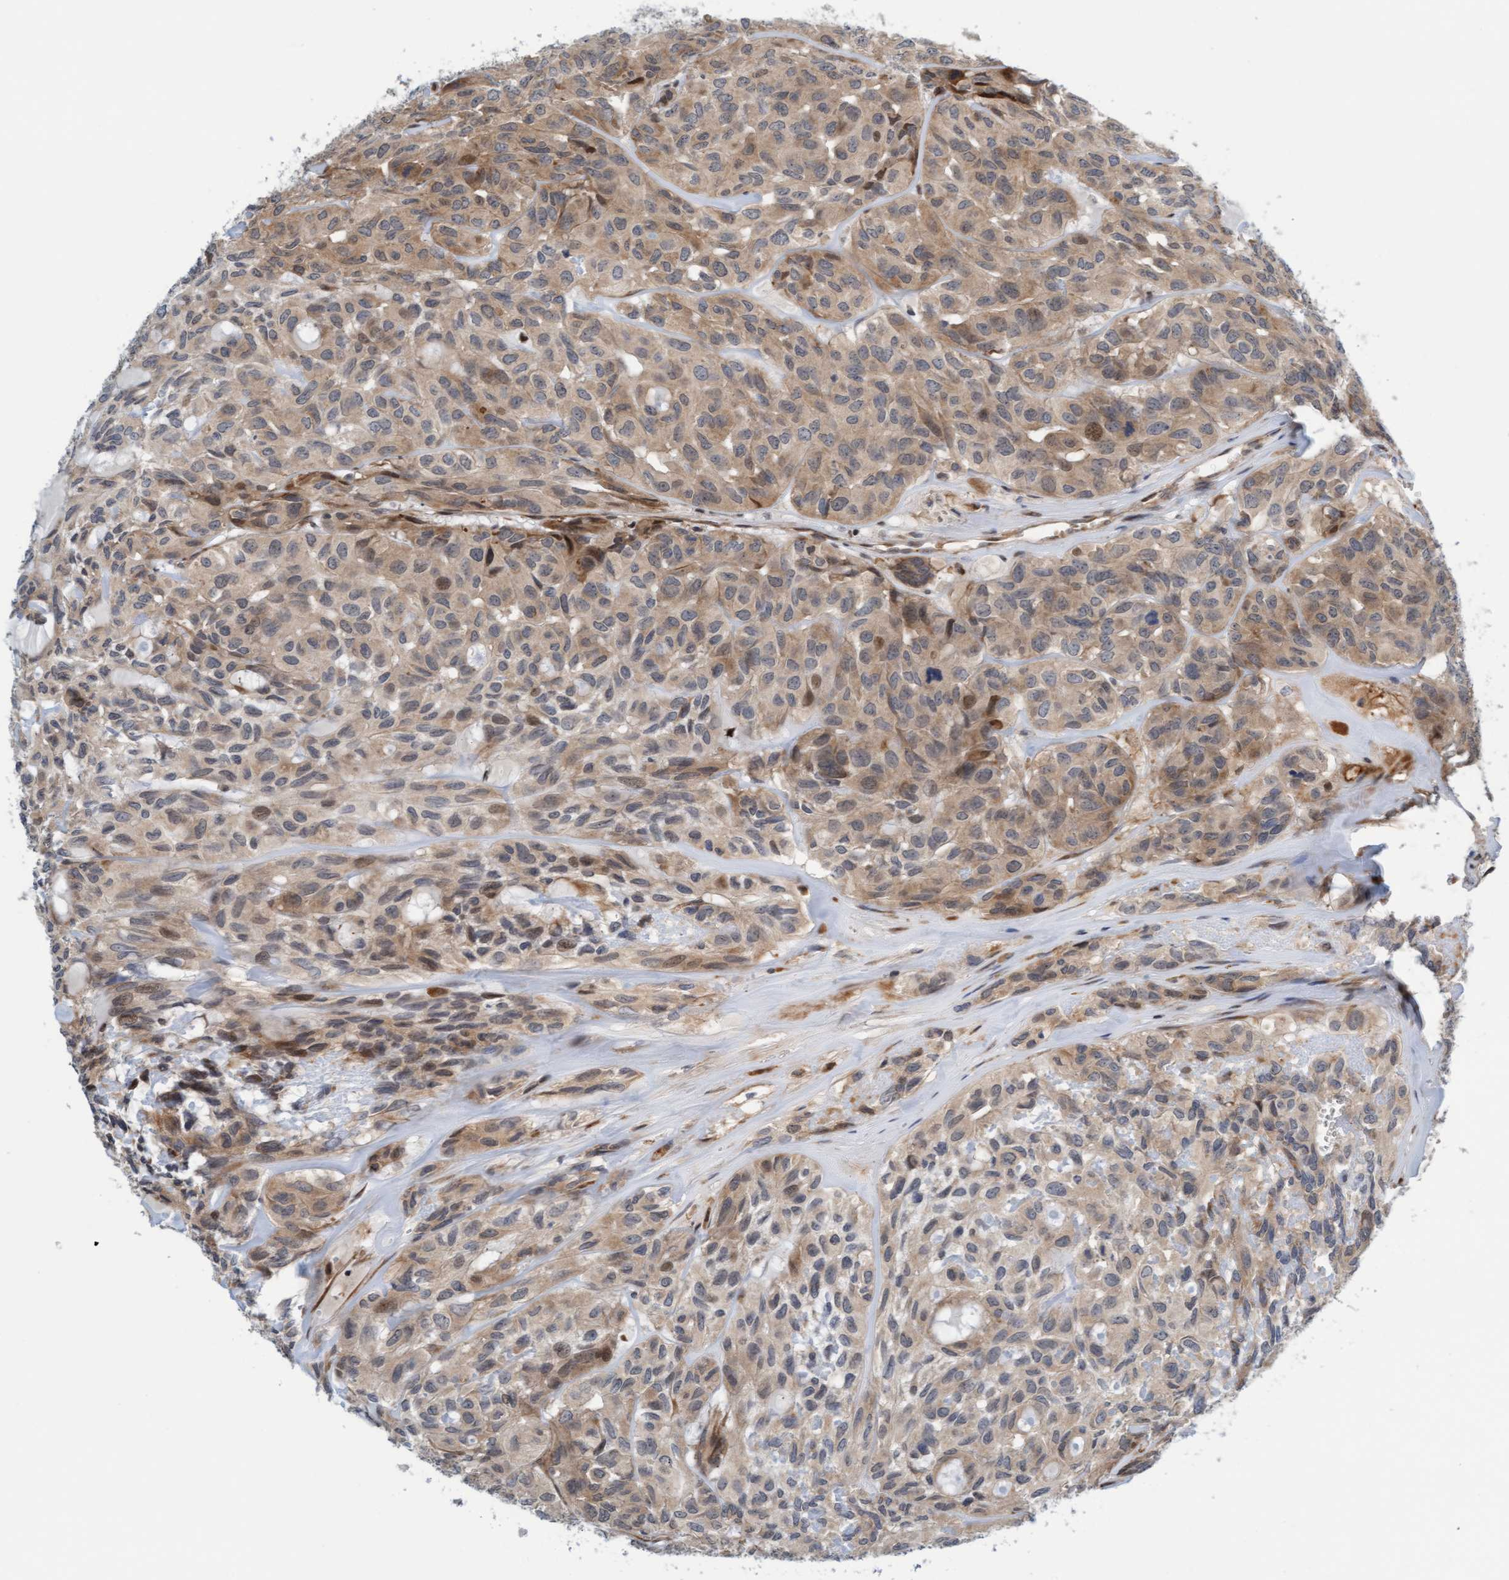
{"staining": {"intensity": "moderate", "quantity": "25%-75%", "location": "cytoplasmic/membranous,nuclear"}, "tissue": "head and neck cancer", "cell_type": "Tumor cells", "image_type": "cancer", "snomed": [{"axis": "morphology", "description": "Adenocarcinoma, NOS"}, {"axis": "topography", "description": "Salivary gland, NOS"}, {"axis": "topography", "description": "Head-Neck"}], "caption": "Adenocarcinoma (head and neck) was stained to show a protein in brown. There is medium levels of moderate cytoplasmic/membranous and nuclear positivity in approximately 25%-75% of tumor cells.", "gene": "EIF4EBP1", "patient": {"sex": "female", "age": 76}}